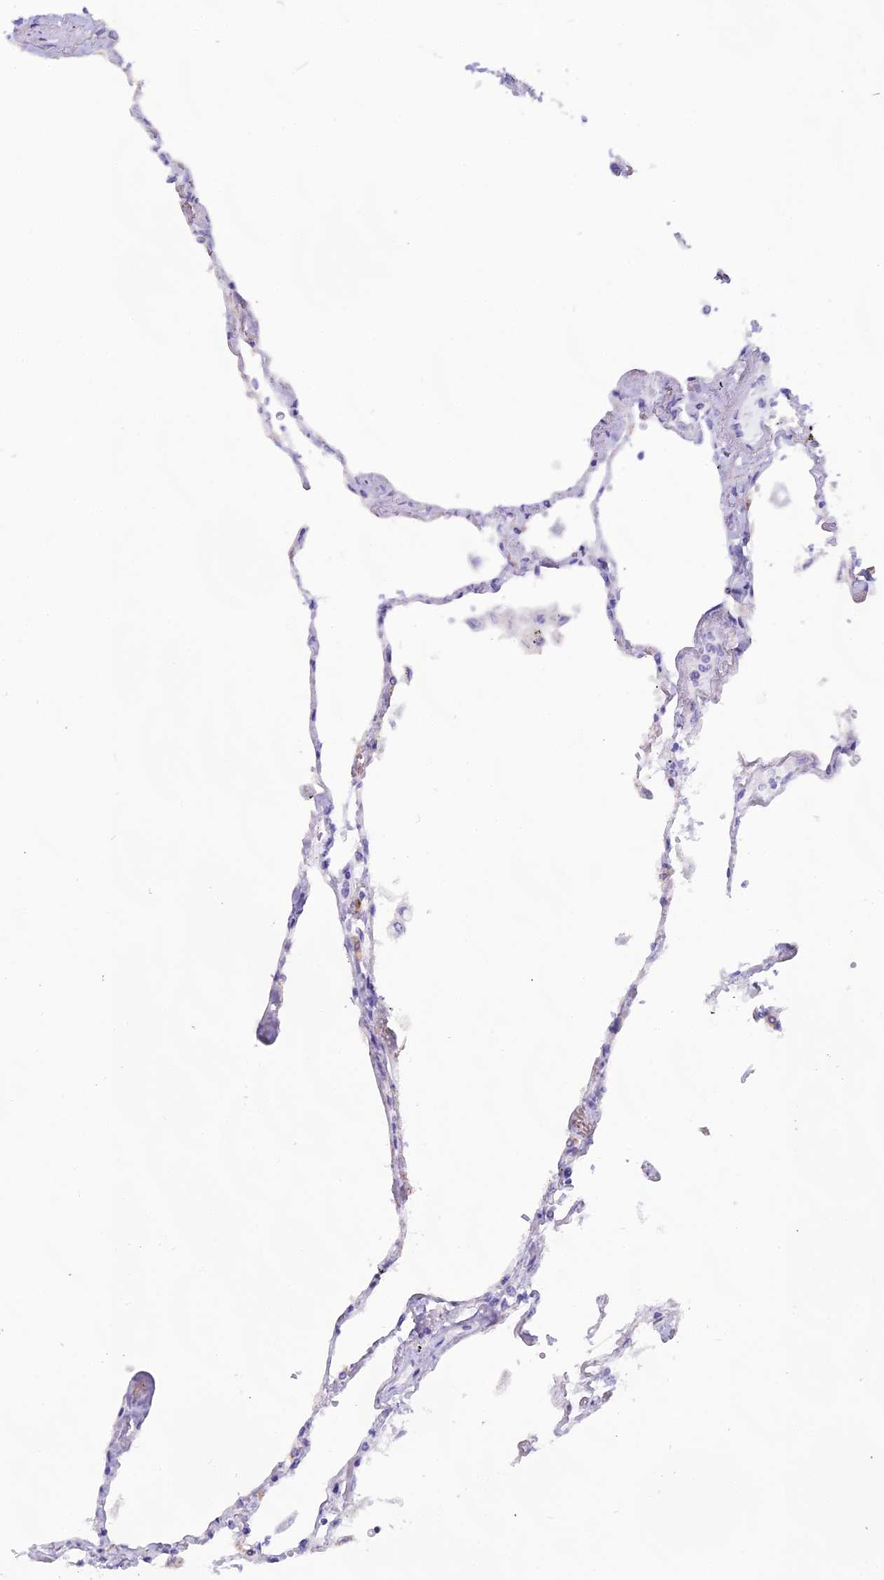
{"staining": {"intensity": "moderate", "quantity": "25%-75%", "location": "cytoplasmic/membranous"}, "tissue": "lung", "cell_type": "Alveolar cells", "image_type": "normal", "snomed": [{"axis": "morphology", "description": "Normal tissue, NOS"}, {"axis": "topography", "description": "Lung"}], "caption": "Immunohistochemical staining of normal human lung displays medium levels of moderate cytoplasmic/membranous positivity in about 25%-75% of alveolar cells. (Brightfield microscopy of DAB IHC at high magnification).", "gene": "CGB1", "patient": {"sex": "female", "age": 67}}